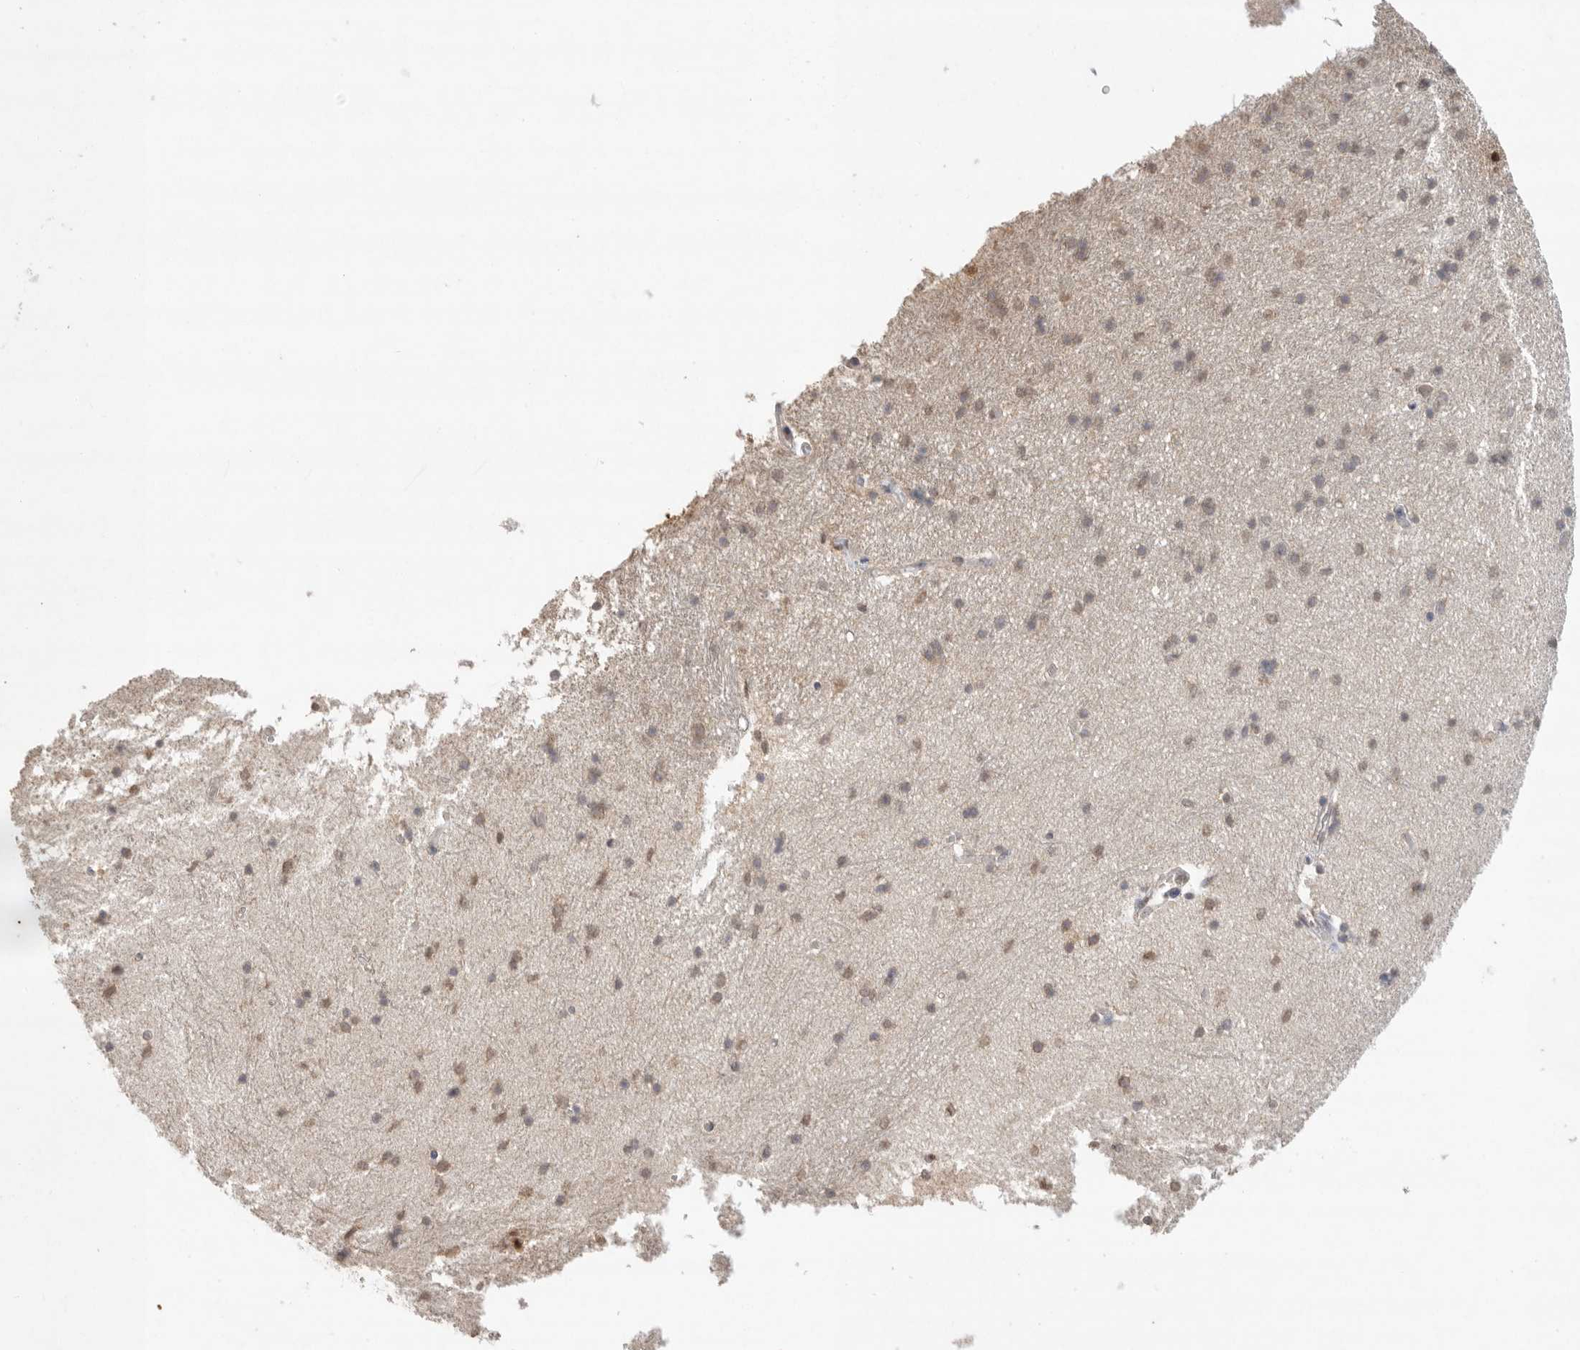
{"staining": {"intensity": "weak", "quantity": "<25%", "location": "cytoplasmic/membranous"}, "tissue": "hippocampus", "cell_type": "Glial cells", "image_type": "normal", "snomed": [{"axis": "morphology", "description": "Normal tissue, NOS"}, {"axis": "topography", "description": "Hippocampus"}], "caption": "Immunohistochemistry (IHC) of unremarkable hippocampus reveals no positivity in glial cells. (IHC, brightfield microscopy, high magnification).", "gene": "KLK5", "patient": {"sex": "male", "age": 45}}